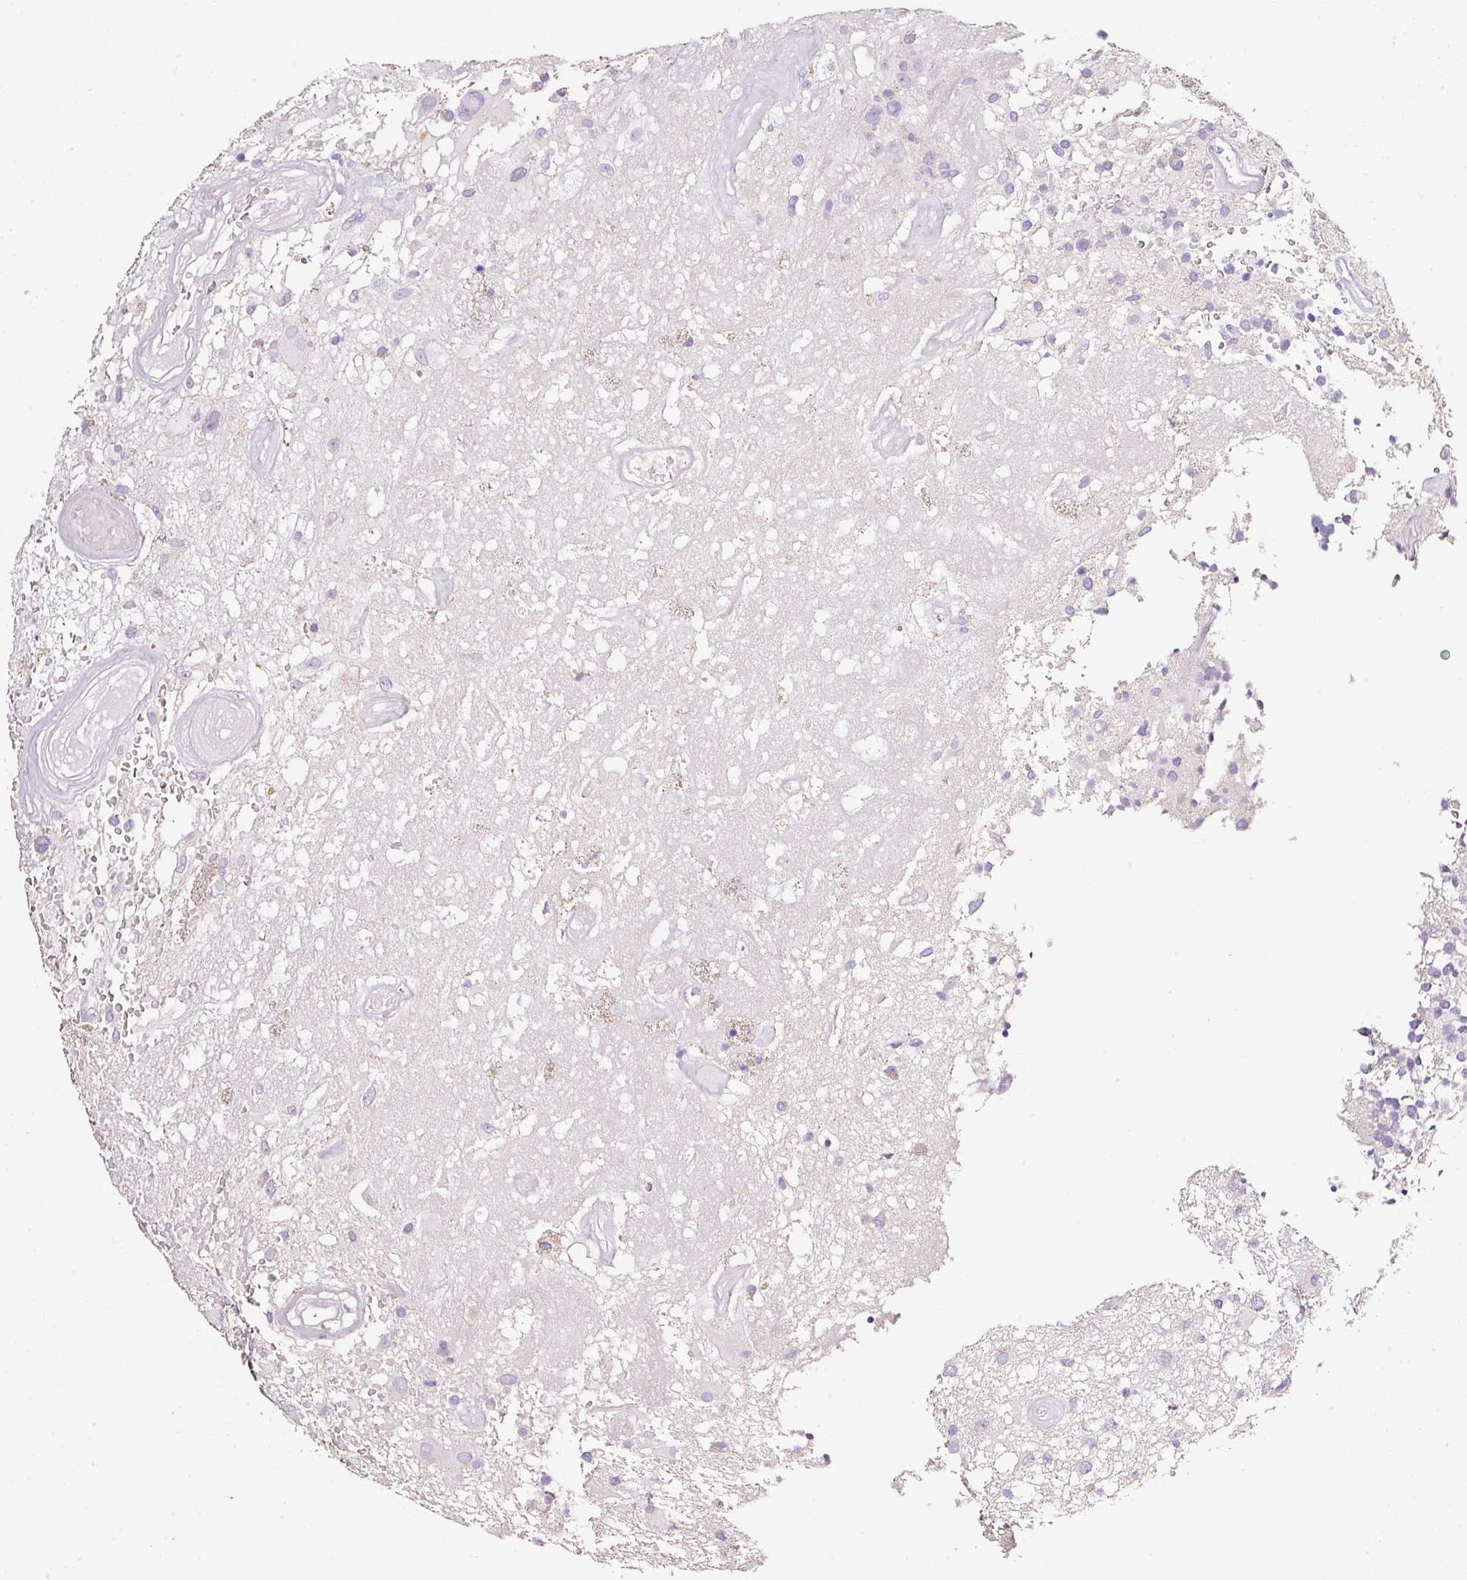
{"staining": {"intensity": "negative", "quantity": "none", "location": "none"}, "tissue": "glioma", "cell_type": "Tumor cells", "image_type": "cancer", "snomed": [{"axis": "morphology", "description": "Glioma, malignant, High grade"}, {"axis": "morphology", "description": "Glioblastoma, NOS"}, {"axis": "topography", "description": "Brain"}], "caption": "This is an immunohistochemistry micrograph of glioma. There is no staining in tumor cells.", "gene": "CYB561A3", "patient": {"sex": "male", "age": 60}}